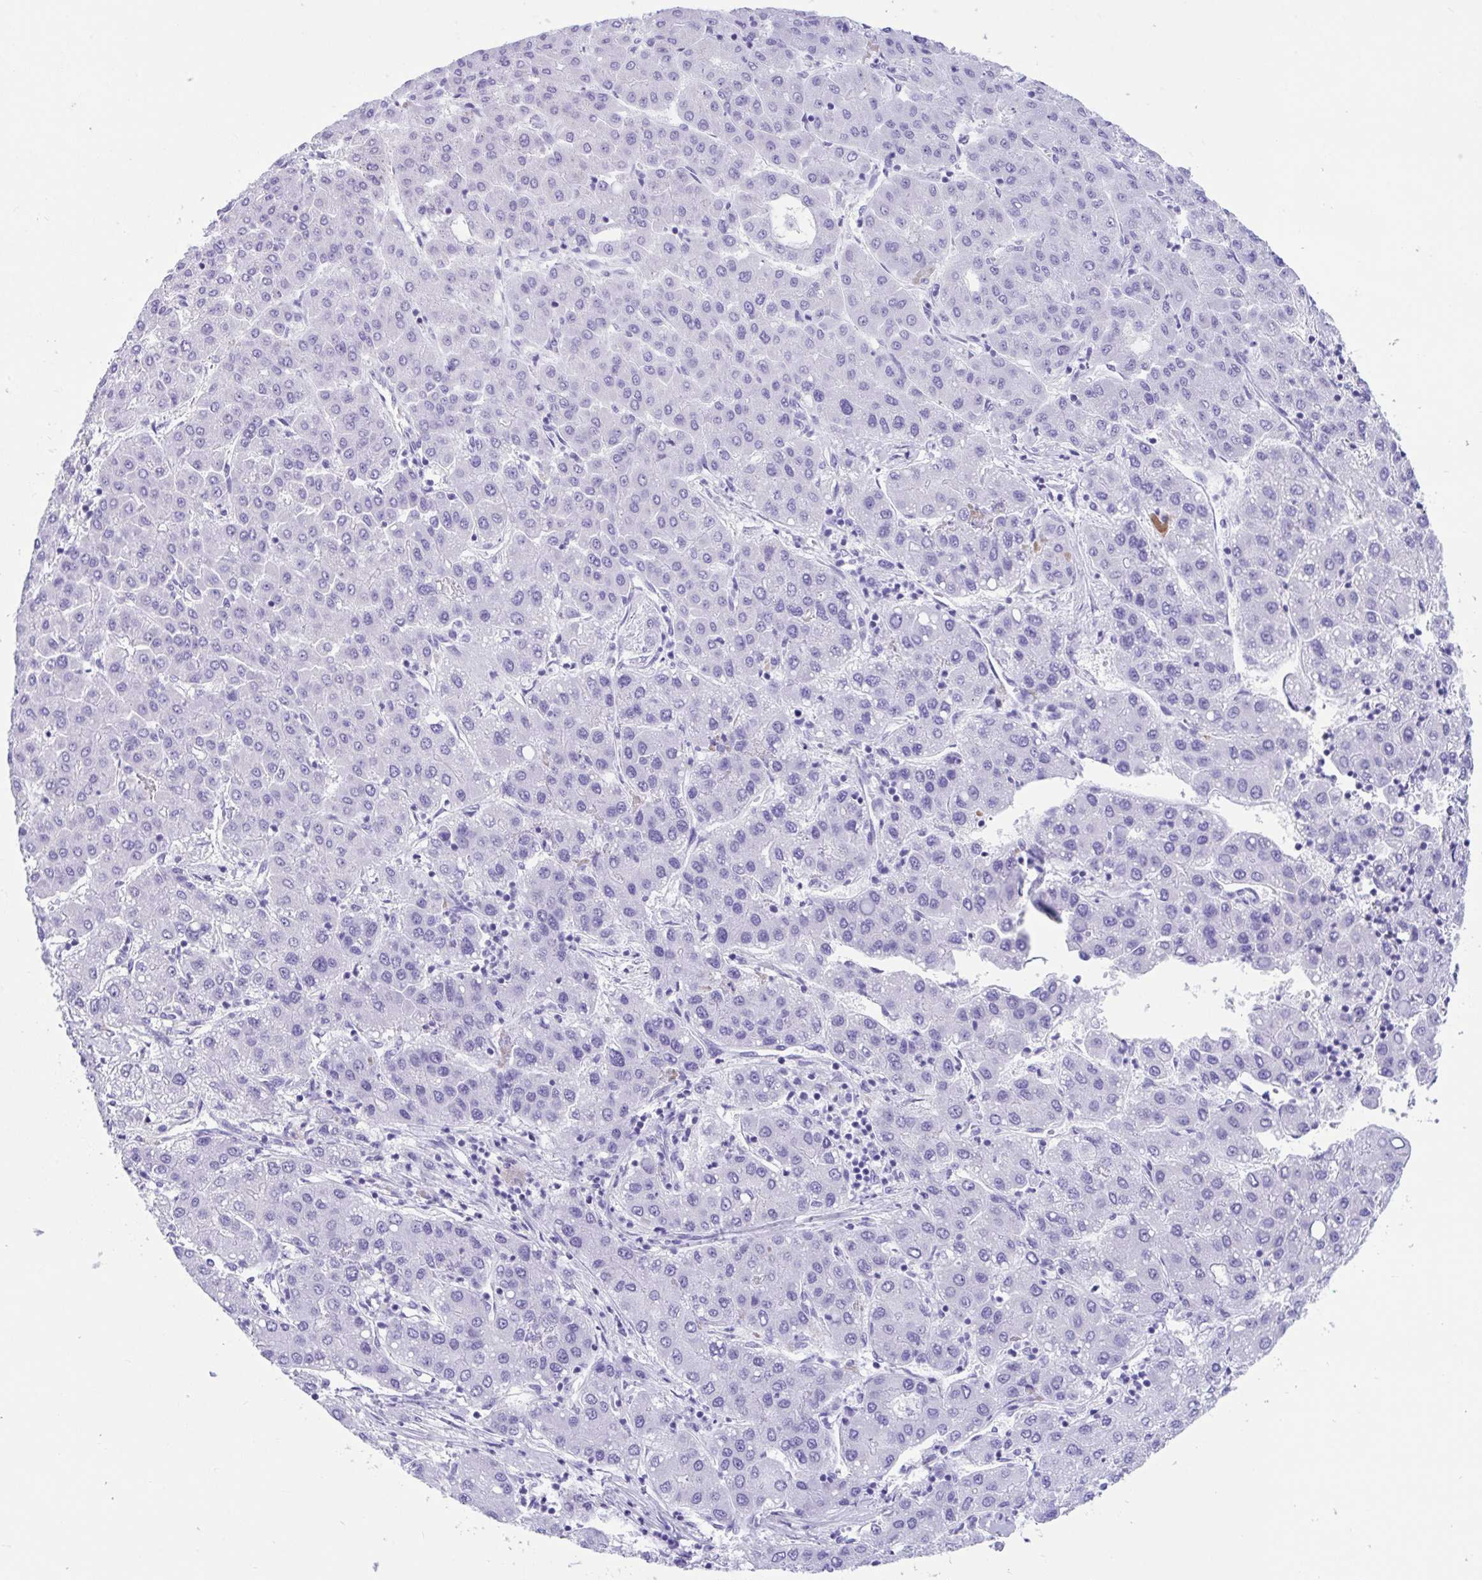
{"staining": {"intensity": "negative", "quantity": "none", "location": "none"}, "tissue": "liver cancer", "cell_type": "Tumor cells", "image_type": "cancer", "snomed": [{"axis": "morphology", "description": "Carcinoma, Hepatocellular, NOS"}, {"axis": "topography", "description": "Liver"}], "caption": "Liver hepatocellular carcinoma was stained to show a protein in brown. There is no significant positivity in tumor cells. (Brightfield microscopy of DAB immunohistochemistry at high magnification).", "gene": "TMEM35A", "patient": {"sex": "male", "age": 65}}